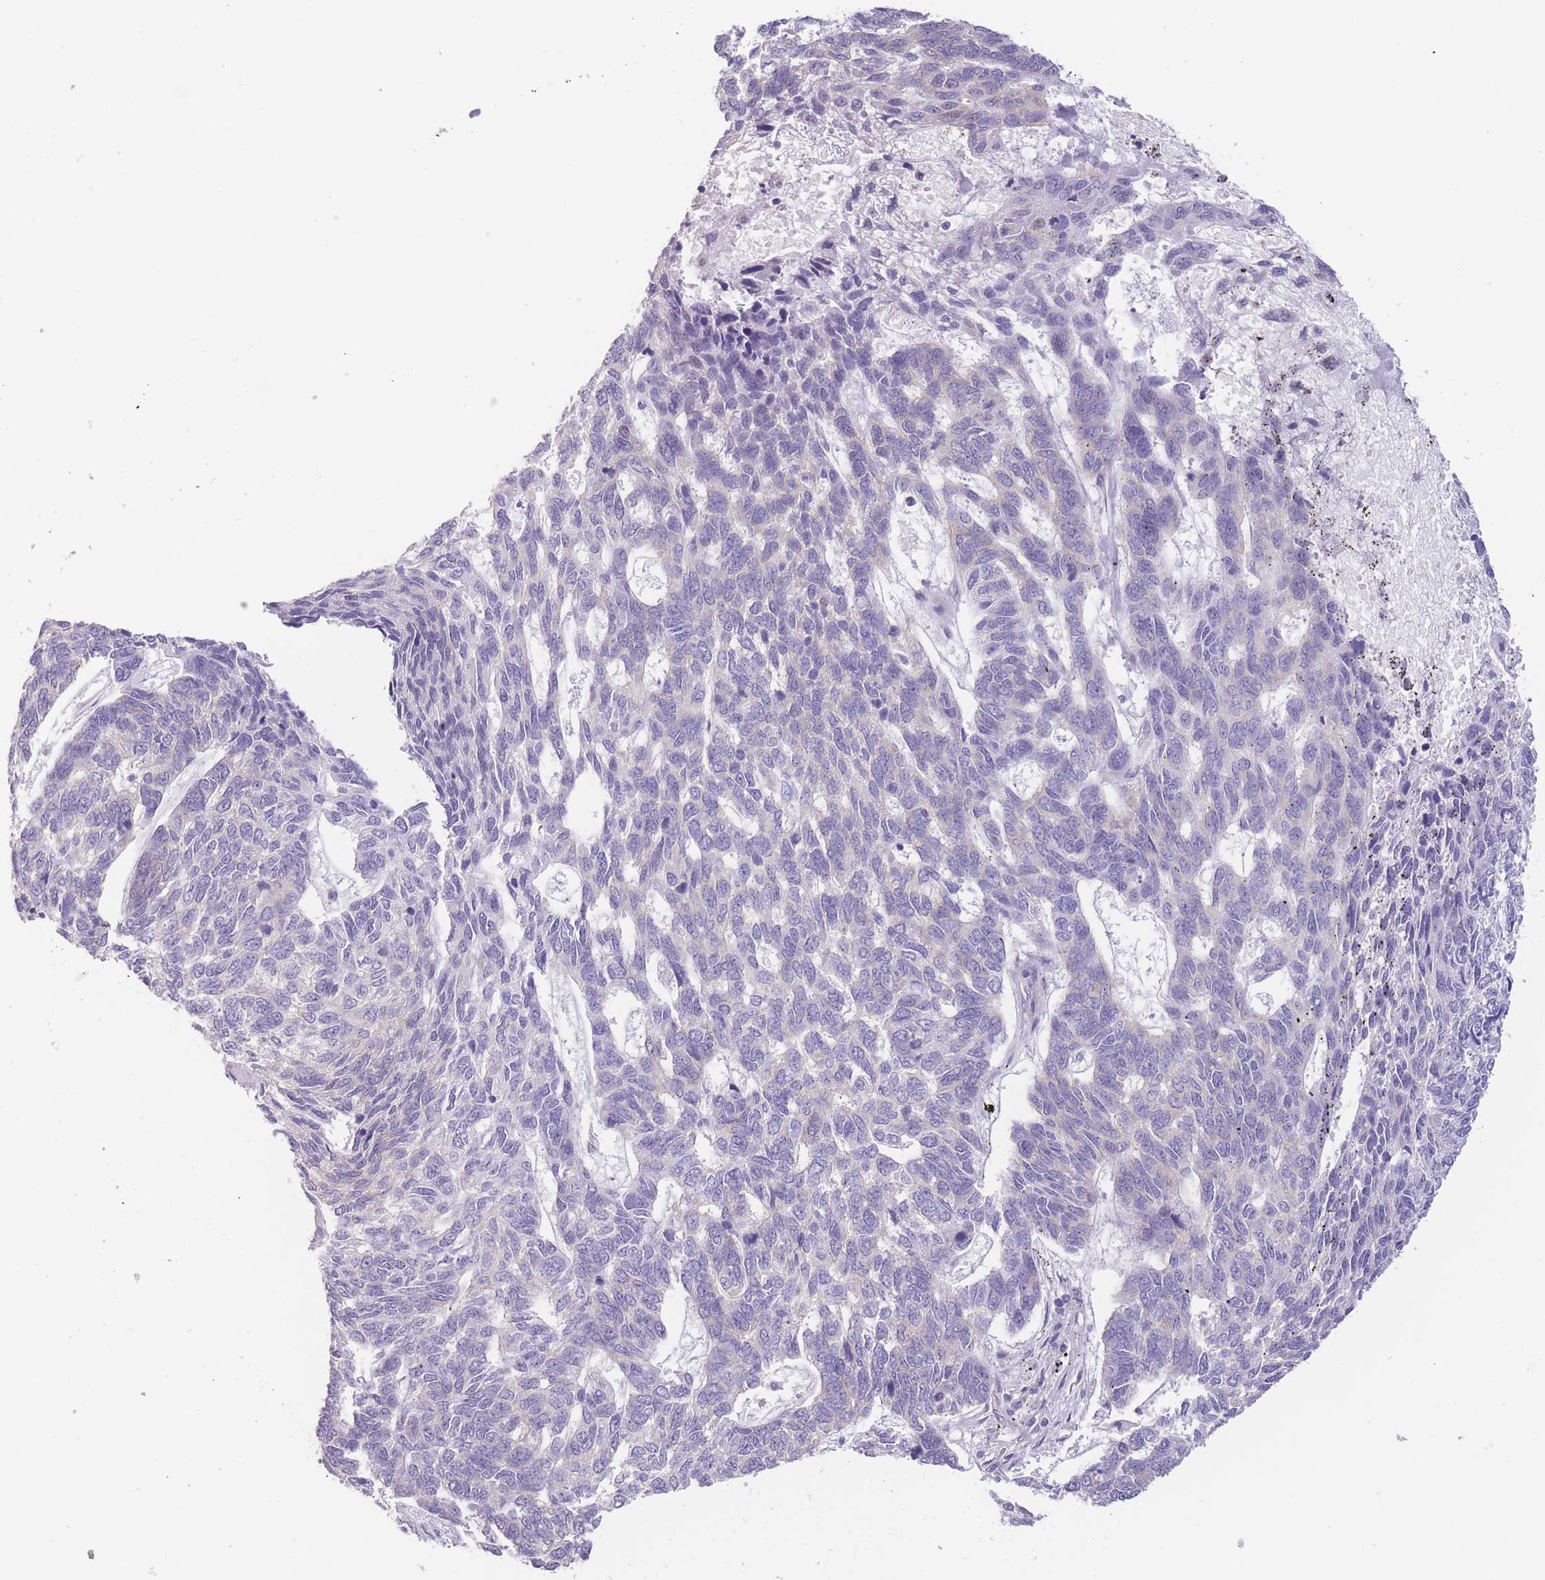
{"staining": {"intensity": "negative", "quantity": "none", "location": "none"}, "tissue": "skin cancer", "cell_type": "Tumor cells", "image_type": "cancer", "snomed": [{"axis": "morphology", "description": "Basal cell carcinoma"}, {"axis": "topography", "description": "Skin"}], "caption": "Immunohistochemical staining of human skin cancer reveals no significant staining in tumor cells.", "gene": "ZNF439", "patient": {"sex": "female", "age": 65}}